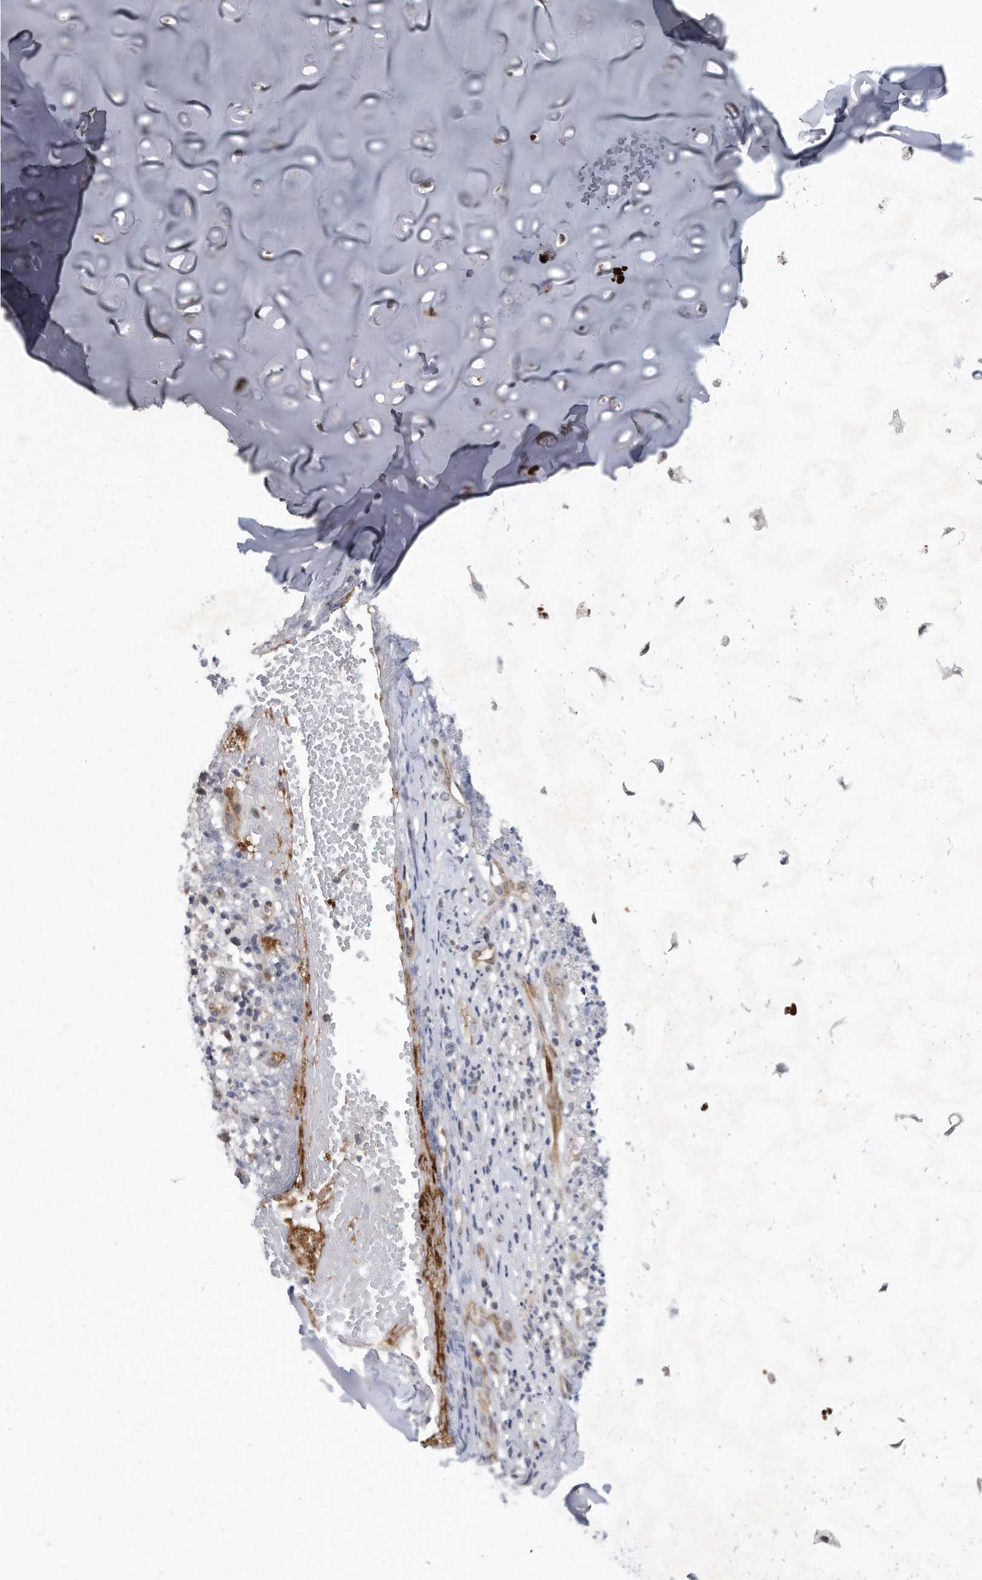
{"staining": {"intensity": "negative", "quantity": "none", "location": "none"}, "tissue": "adipose tissue", "cell_type": "Adipocytes", "image_type": "normal", "snomed": [{"axis": "morphology", "description": "Normal tissue, NOS"}, {"axis": "morphology", "description": "Basal cell carcinoma"}, {"axis": "topography", "description": "Cartilage tissue"}, {"axis": "topography", "description": "Nasopharynx"}, {"axis": "topography", "description": "Oral tissue"}], "caption": "DAB (3,3'-diaminobenzidine) immunohistochemical staining of unremarkable human adipose tissue displays no significant positivity in adipocytes.", "gene": "PGBD2", "patient": {"sex": "female", "age": 77}}